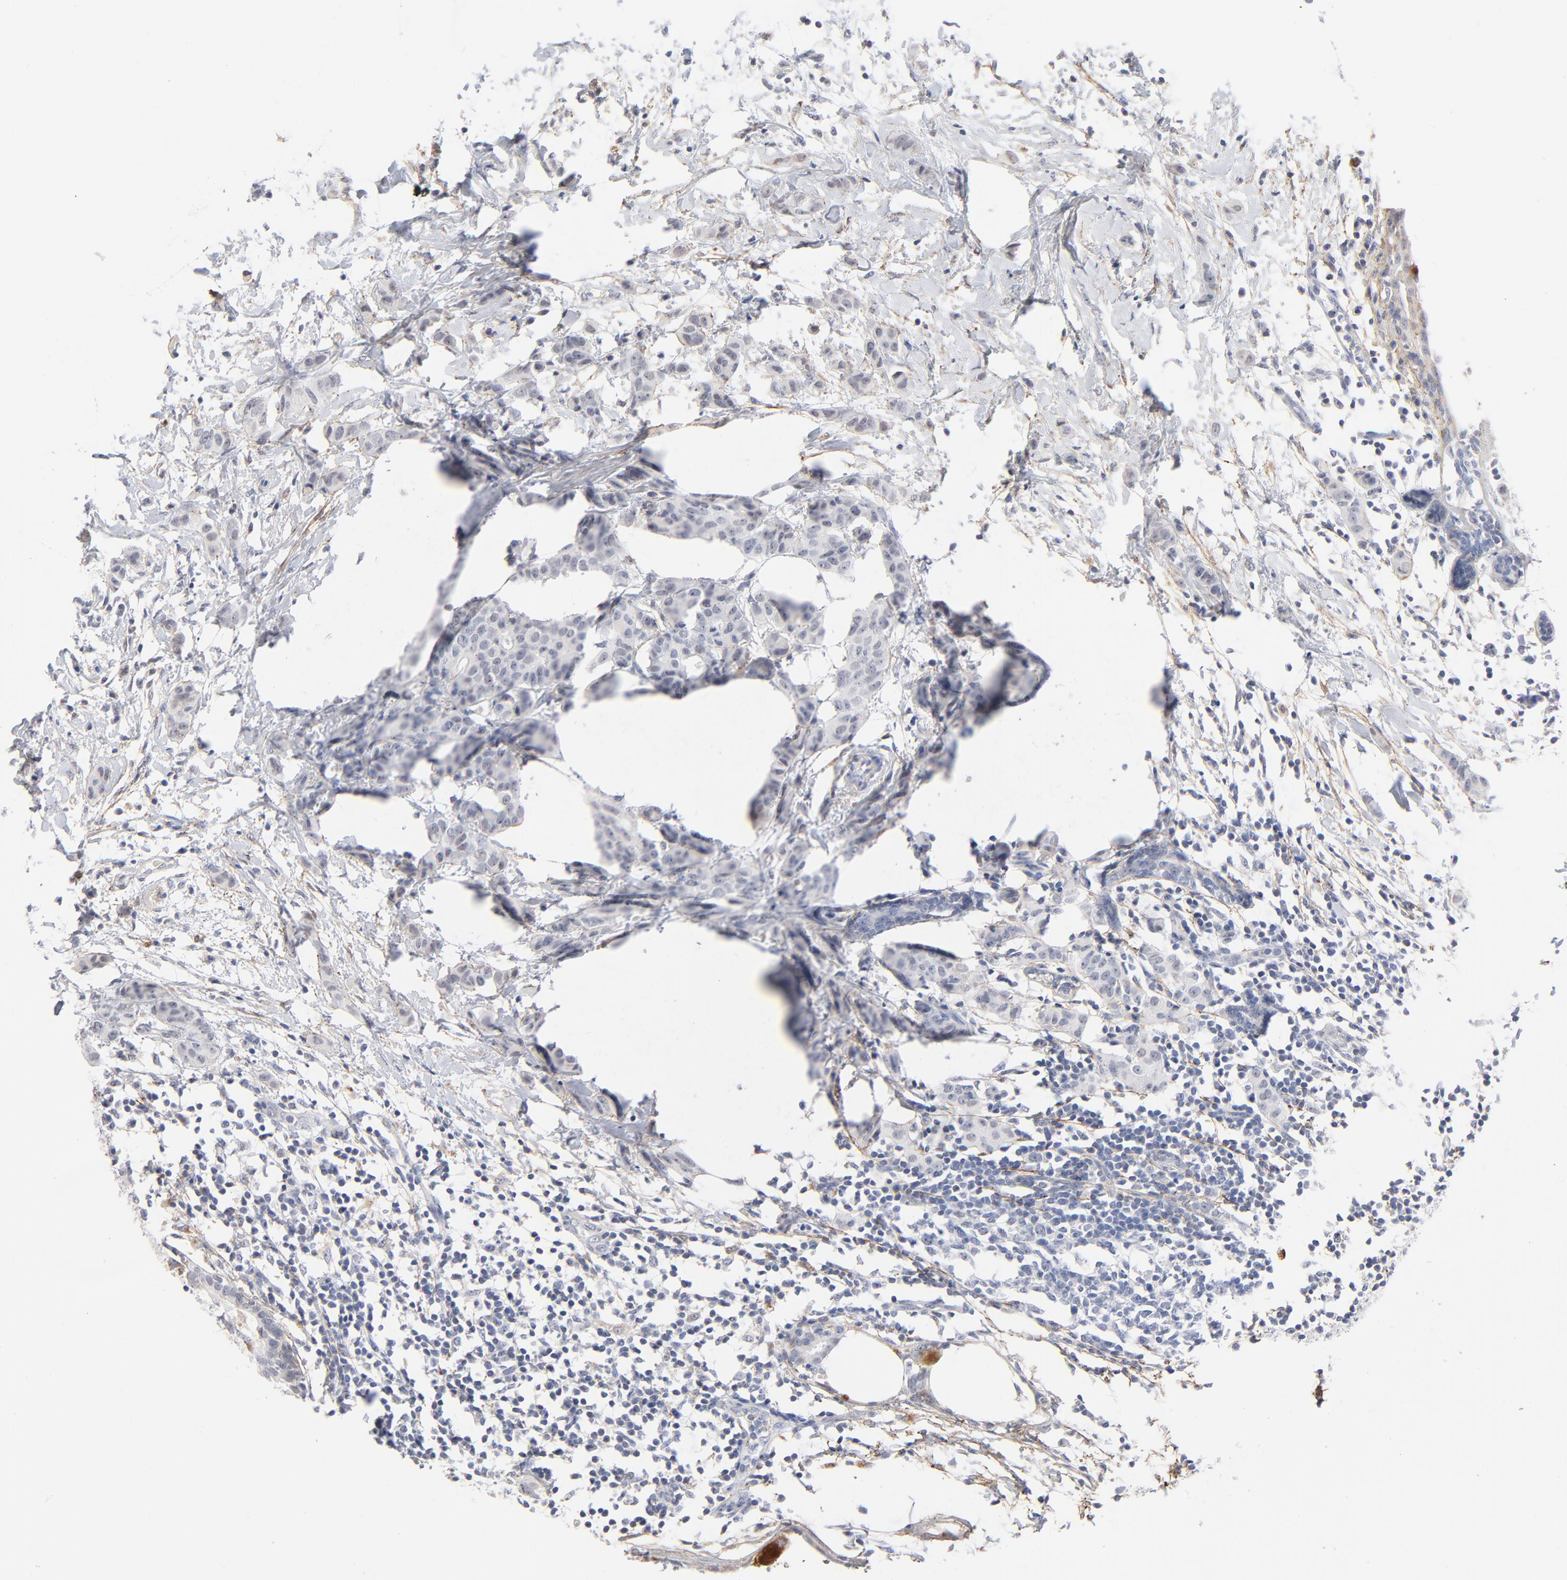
{"staining": {"intensity": "negative", "quantity": "none", "location": "none"}, "tissue": "breast cancer", "cell_type": "Tumor cells", "image_type": "cancer", "snomed": [{"axis": "morphology", "description": "Duct carcinoma"}, {"axis": "topography", "description": "Breast"}], "caption": "Micrograph shows no protein positivity in tumor cells of intraductal carcinoma (breast) tissue.", "gene": "LTBP2", "patient": {"sex": "female", "age": 40}}